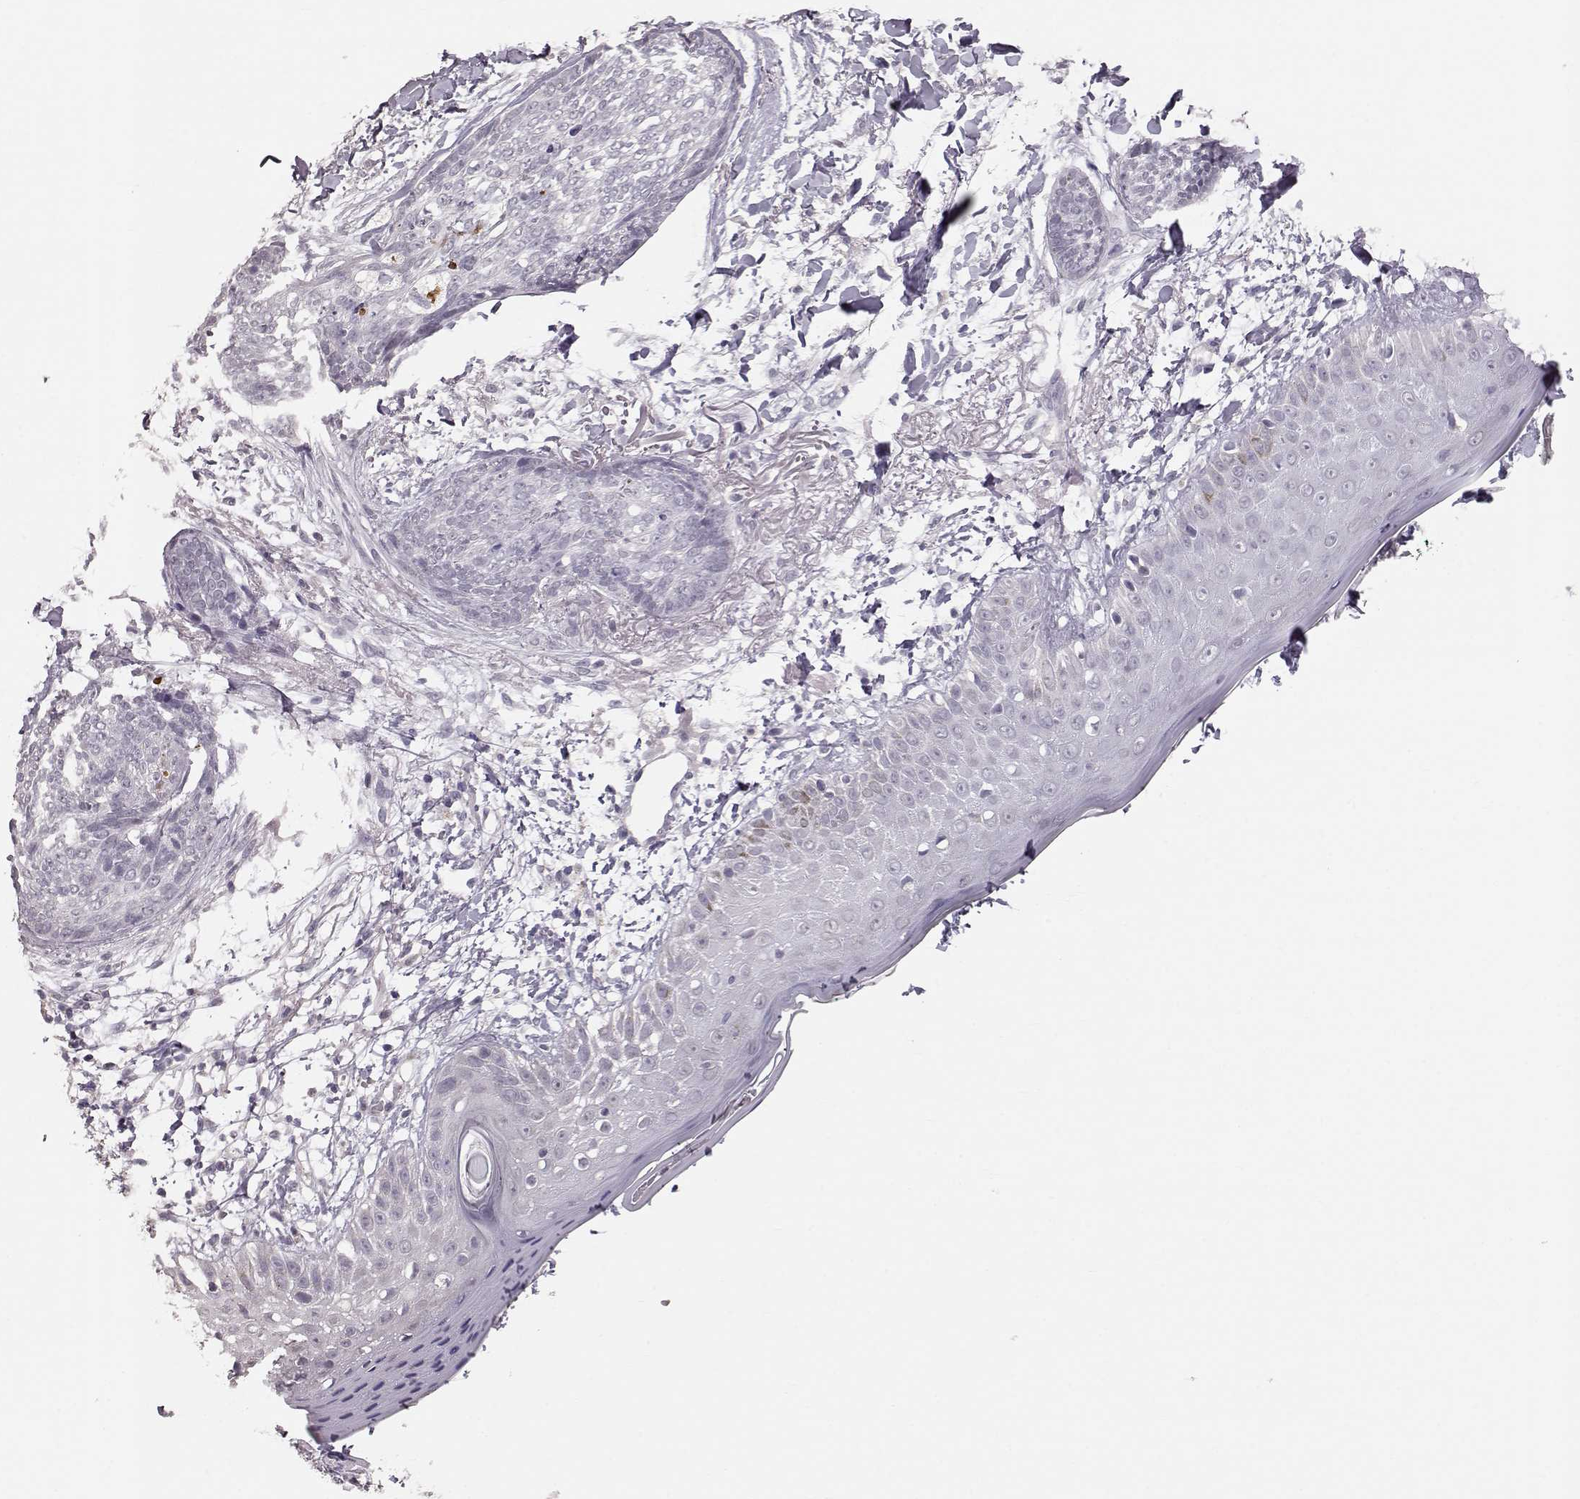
{"staining": {"intensity": "negative", "quantity": "none", "location": "none"}, "tissue": "skin cancer", "cell_type": "Tumor cells", "image_type": "cancer", "snomed": [{"axis": "morphology", "description": "Normal tissue, NOS"}, {"axis": "morphology", "description": "Basal cell carcinoma"}, {"axis": "topography", "description": "Skin"}], "caption": "IHC histopathology image of human skin cancer (basal cell carcinoma) stained for a protein (brown), which exhibits no staining in tumor cells.", "gene": "POU1F1", "patient": {"sex": "male", "age": 84}}